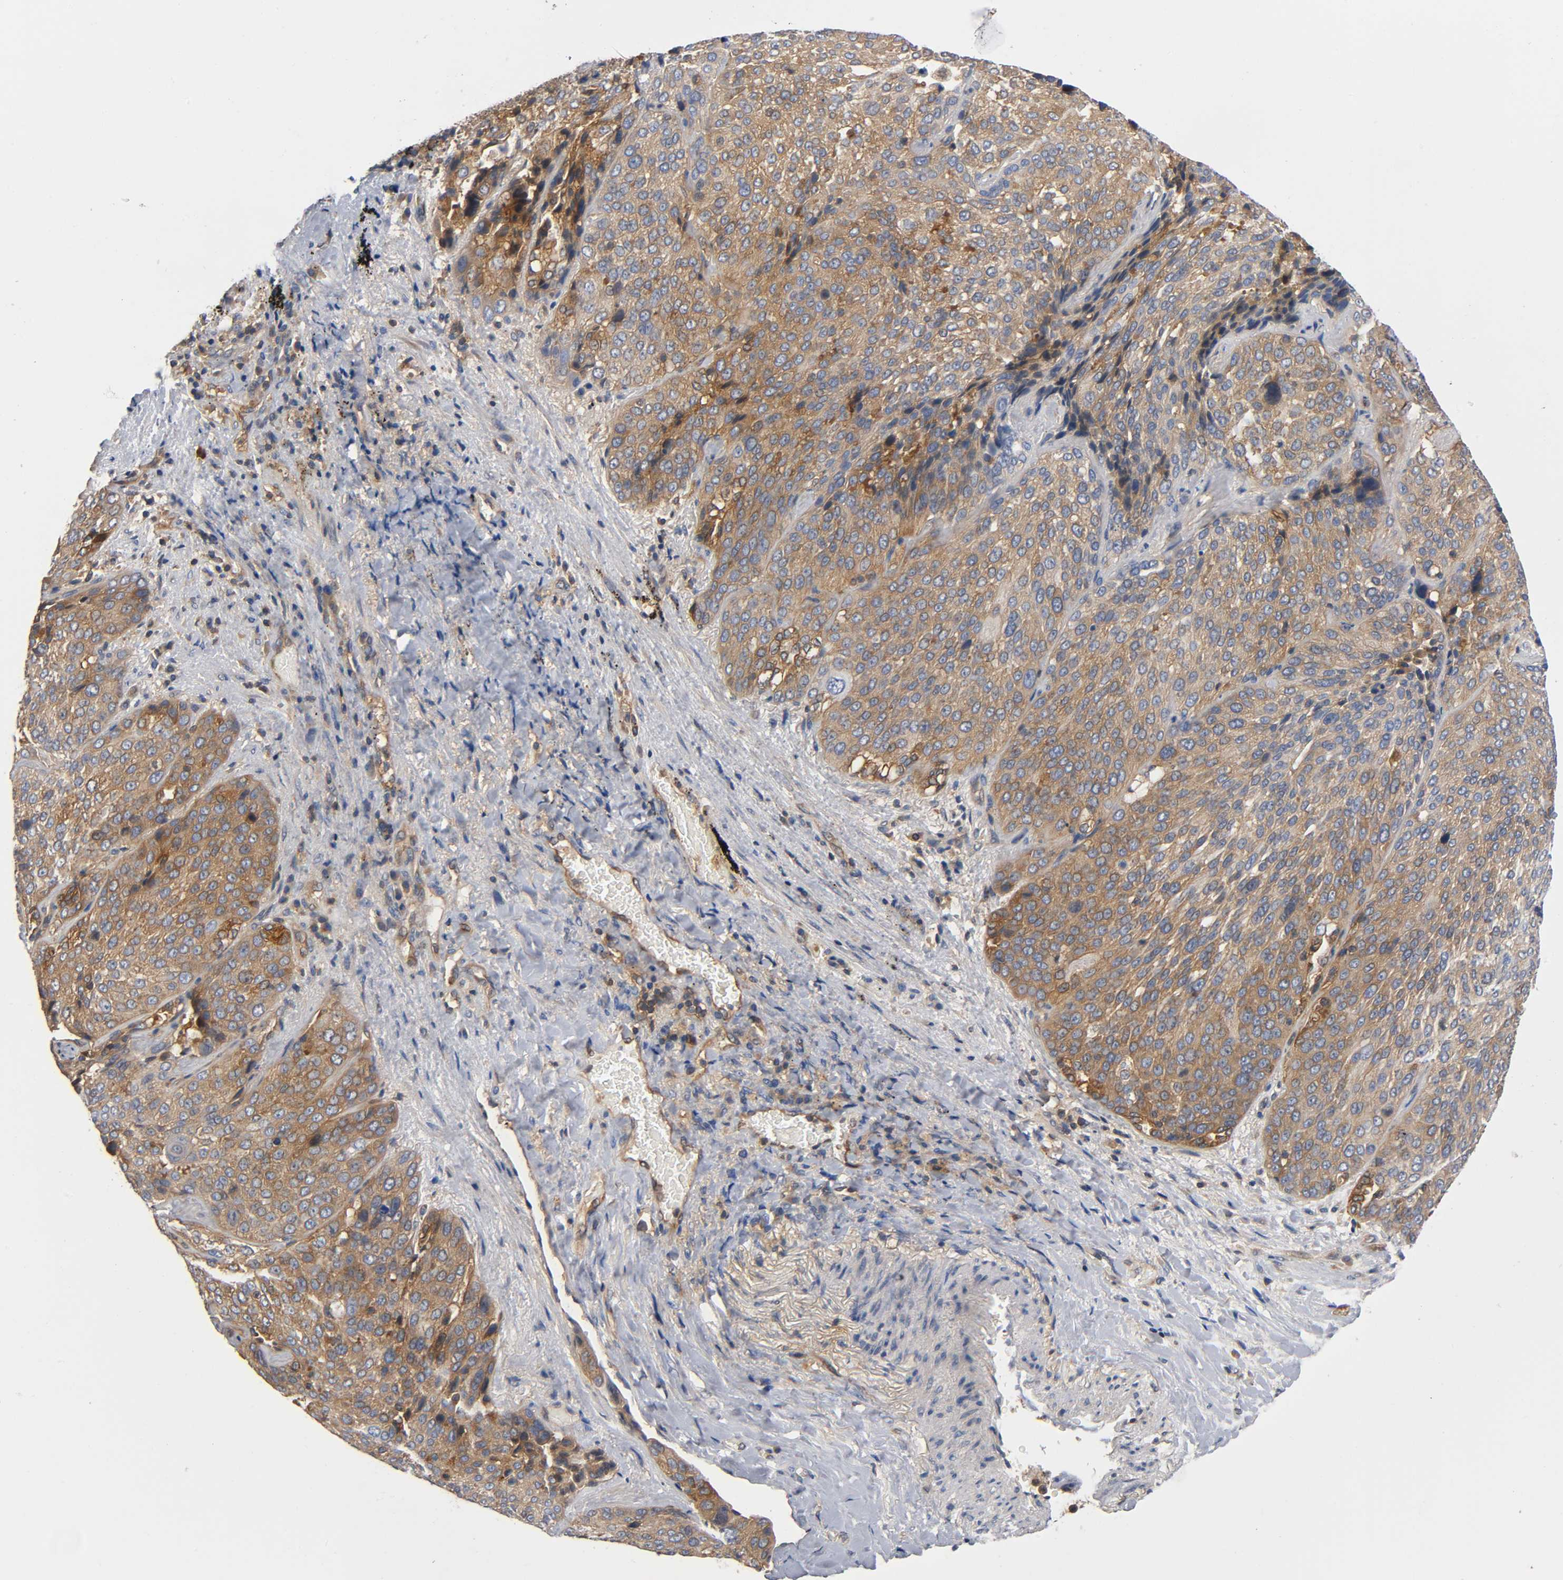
{"staining": {"intensity": "strong", "quantity": ">75%", "location": "cytoplasmic/membranous"}, "tissue": "lung cancer", "cell_type": "Tumor cells", "image_type": "cancer", "snomed": [{"axis": "morphology", "description": "Squamous cell carcinoma, NOS"}, {"axis": "topography", "description": "Lung"}], "caption": "IHC of human squamous cell carcinoma (lung) demonstrates high levels of strong cytoplasmic/membranous staining in about >75% of tumor cells.", "gene": "PRKAB1", "patient": {"sex": "male", "age": 54}}